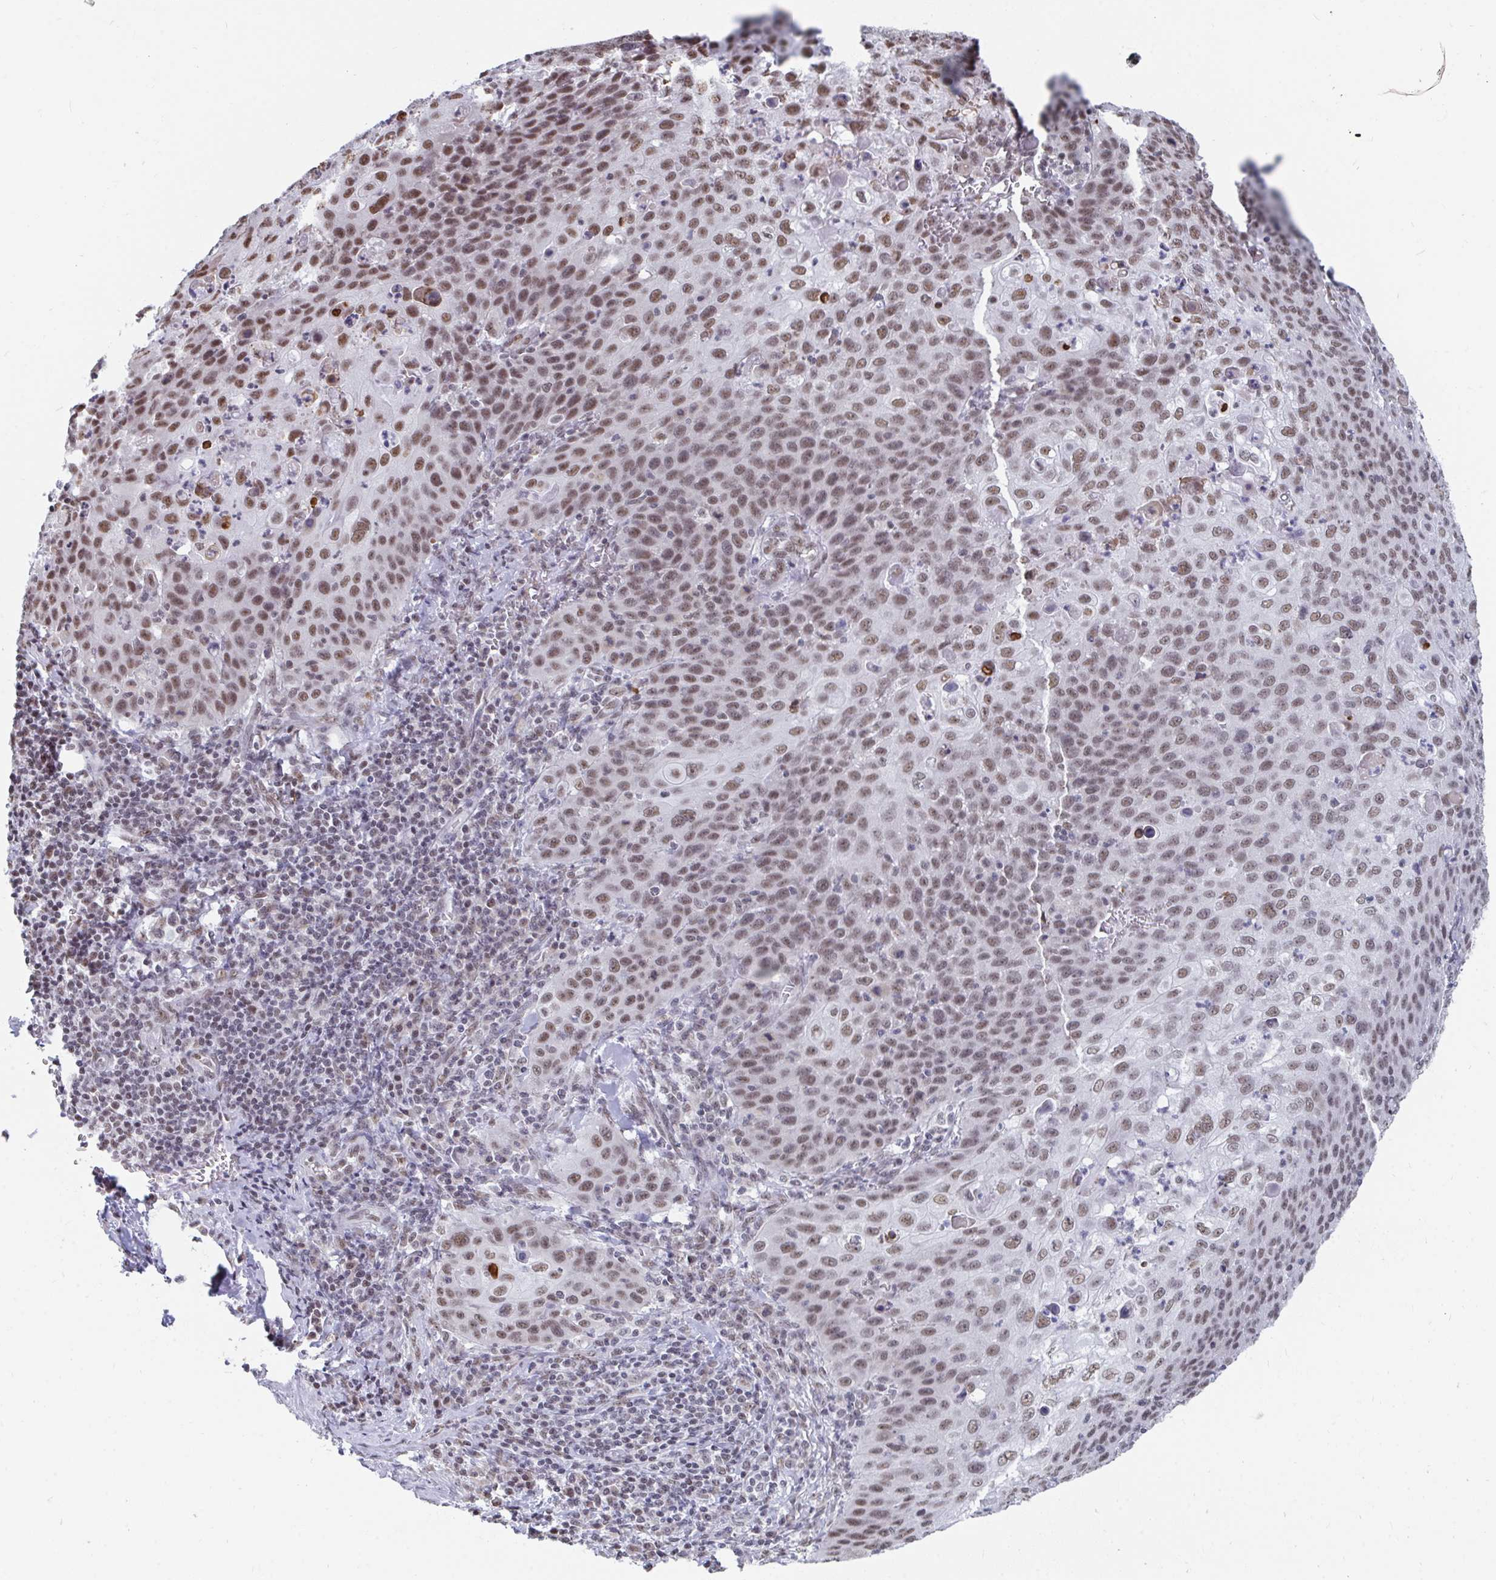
{"staining": {"intensity": "moderate", "quantity": "25%-75%", "location": "nuclear"}, "tissue": "cervical cancer", "cell_type": "Tumor cells", "image_type": "cancer", "snomed": [{"axis": "morphology", "description": "Squamous cell carcinoma, NOS"}, {"axis": "topography", "description": "Cervix"}], "caption": "Cervical squamous cell carcinoma stained for a protein (brown) reveals moderate nuclear positive expression in about 25%-75% of tumor cells.", "gene": "TRIP12", "patient": {"sex": "female", "age": 65}}